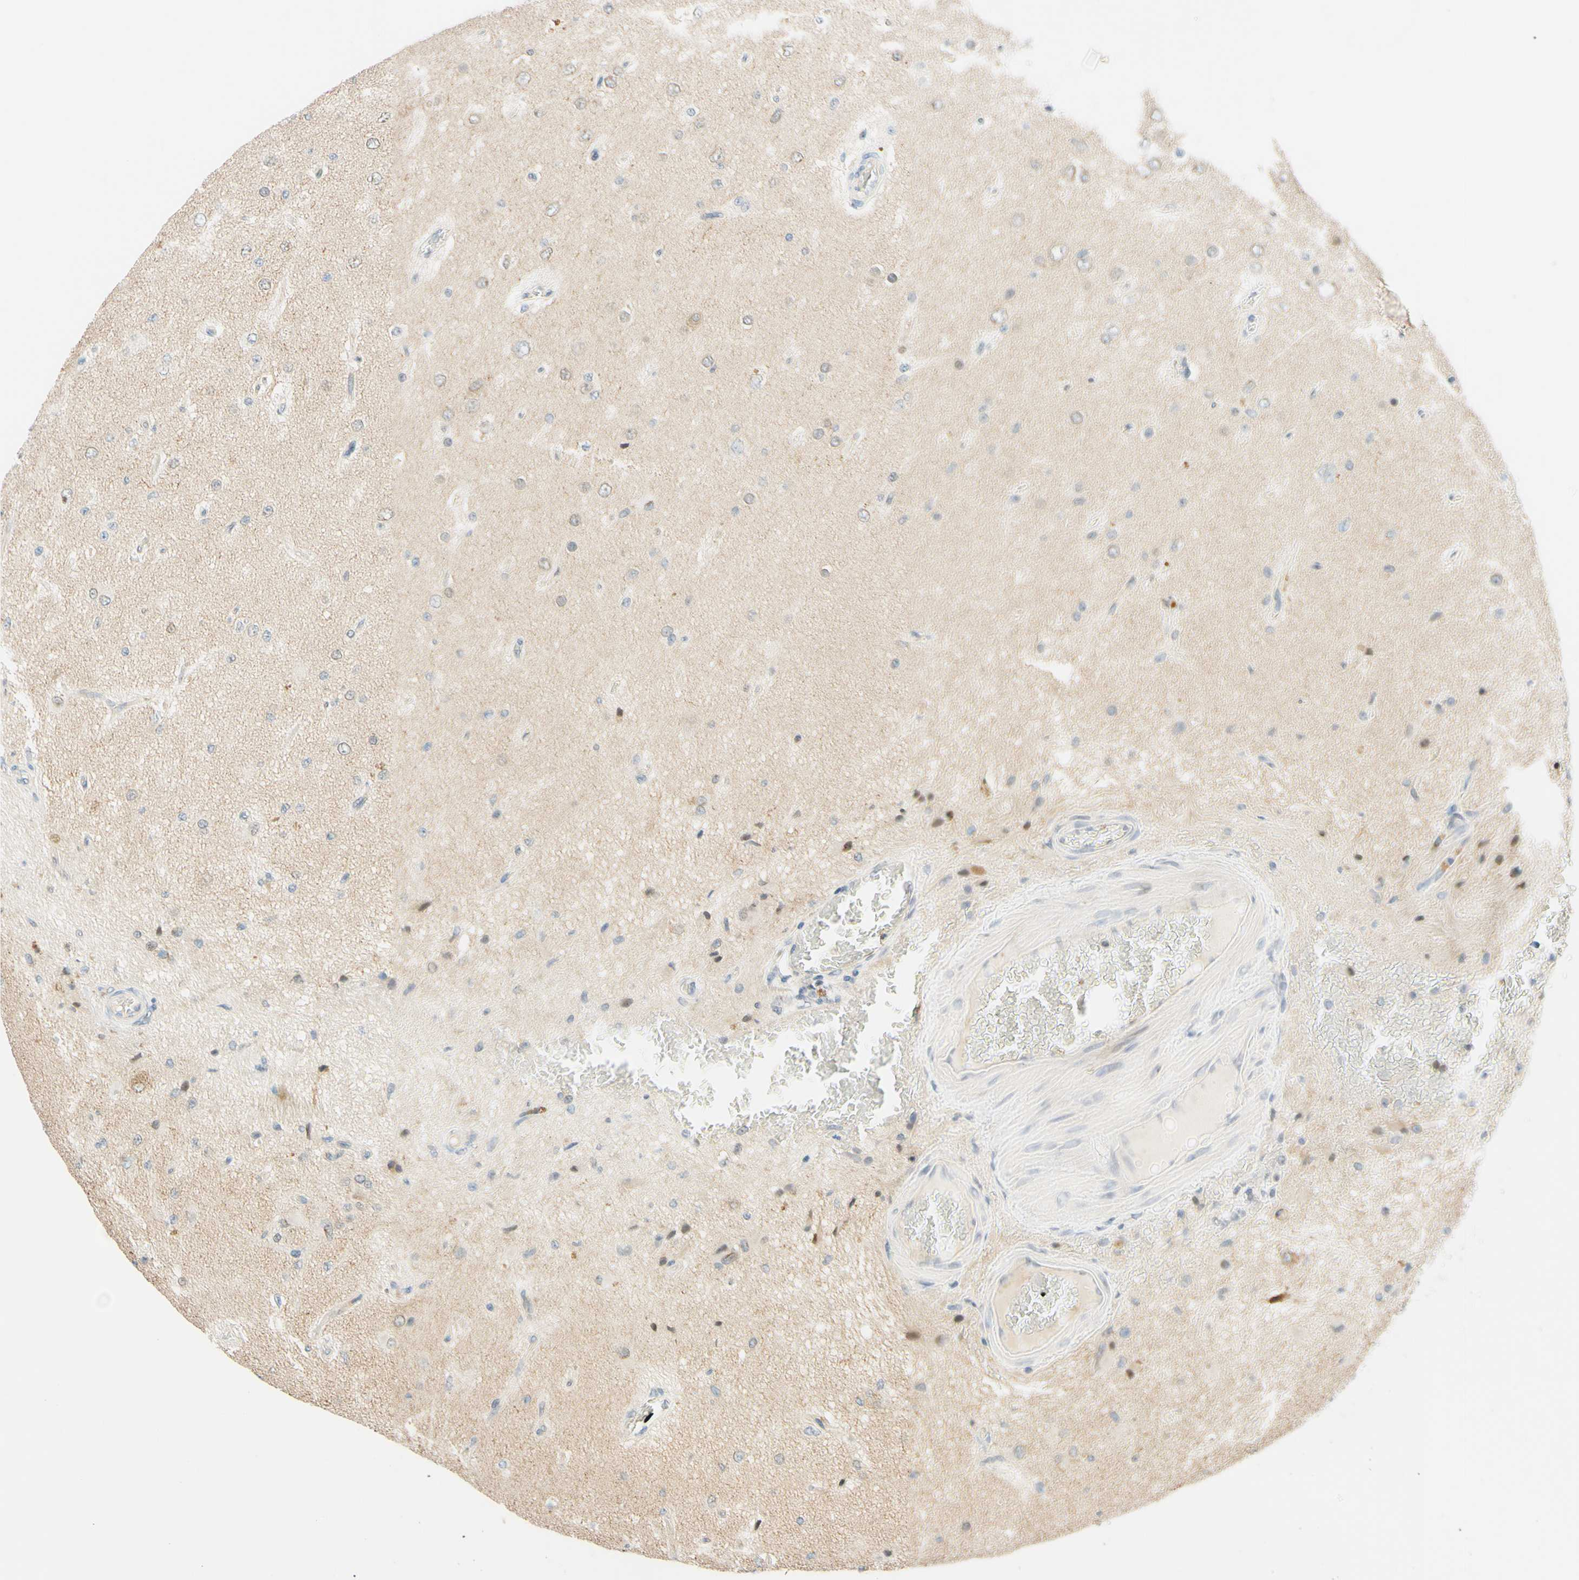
{"staining": {"intensity": "weak", "quantity": "<25%", "location": "nuclear"}, "tissue": "glioma", "cell_type": "Tumor cells", "image_type": "cancer", "snomed": [{"axis": "morphology", "description": "Glioma, malignant, High grade"}, {"axis": "topography", "description": "pancreas cauda"}], "caption": "Immunohistochemical staining of human glioma reveals no significant positivity in tumor cells.", "gene": "C2CD2L", "patient": {"sex": "male", "age": 60}}